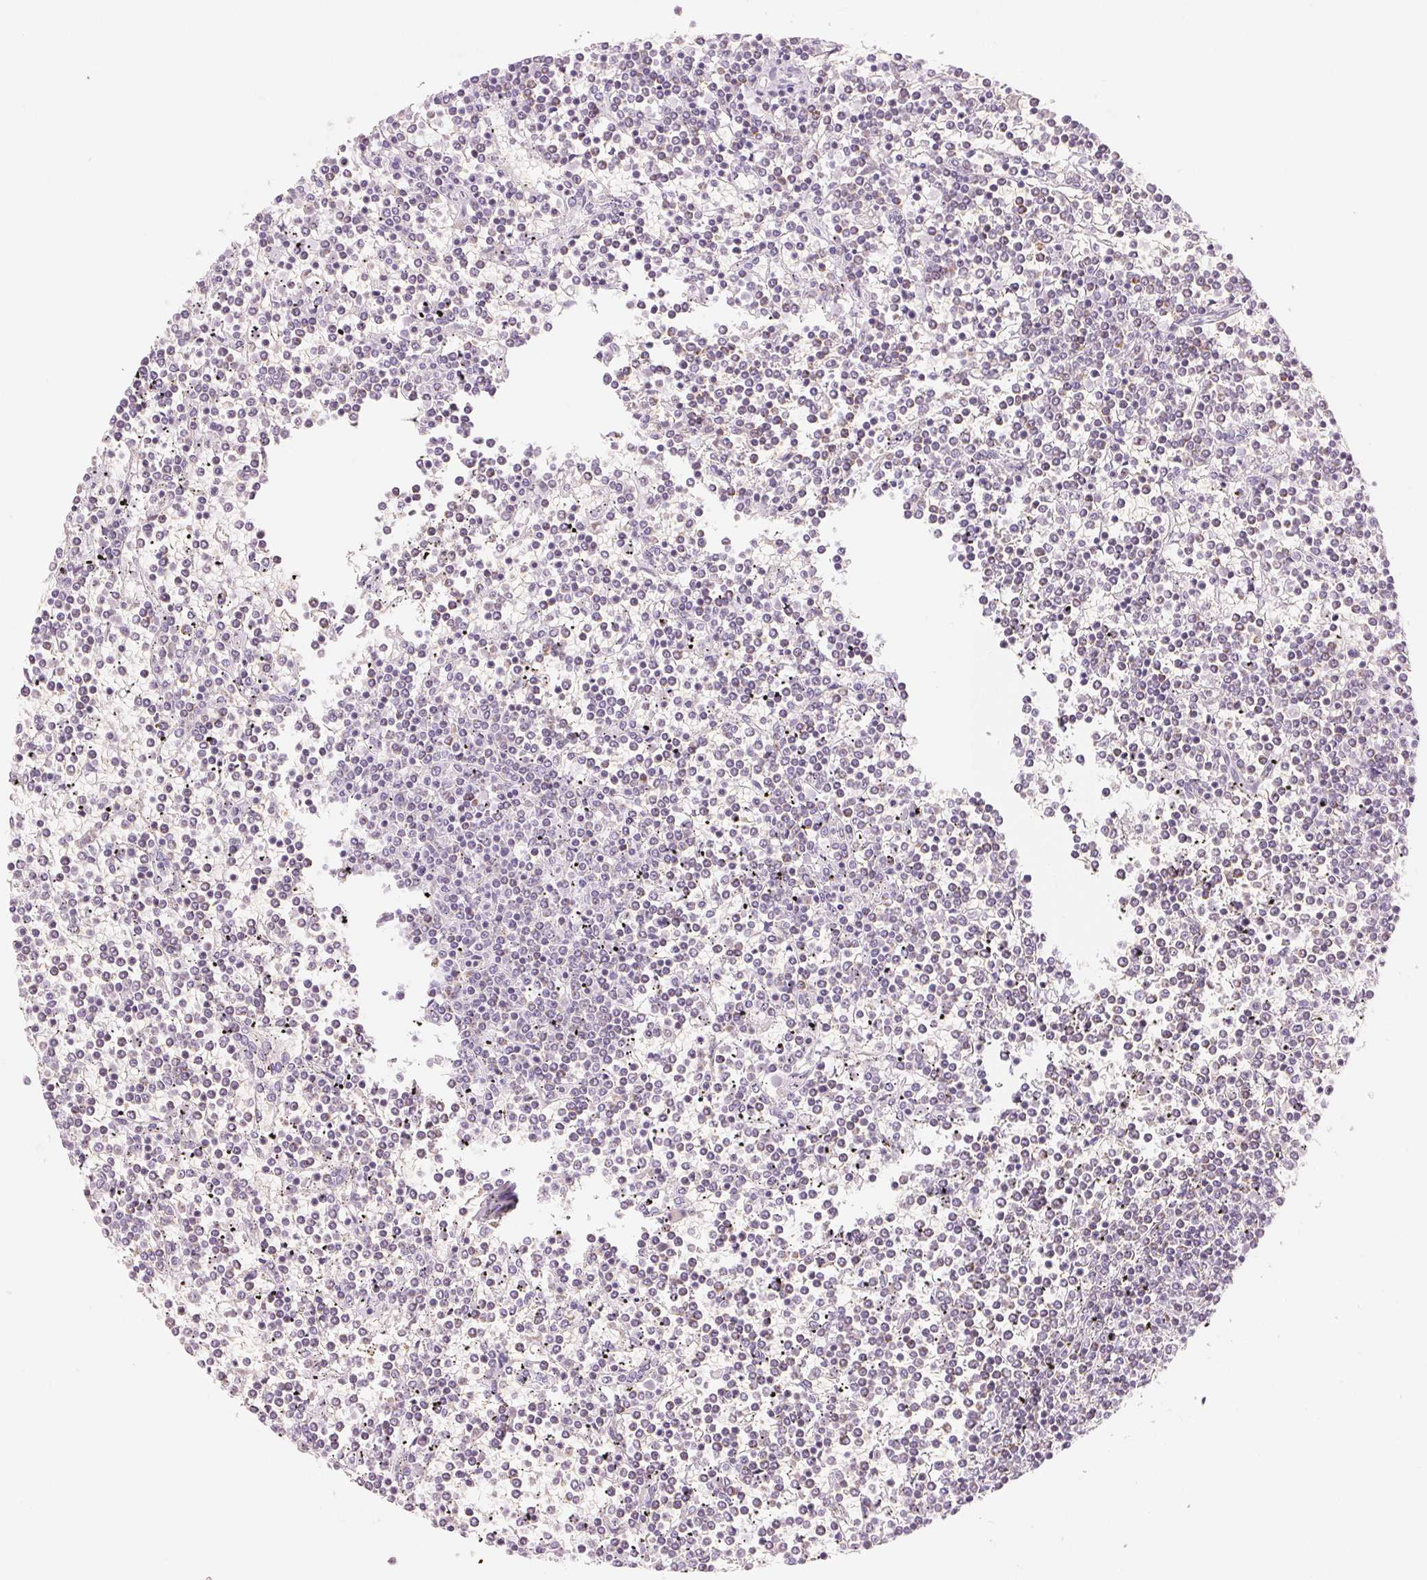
{"staining": {"intensity": "negative", "quantity": "none", "location": "none"}, "tissue": "lymphoma", "cell_type": "Tumor cells", "image_type": "cancer", "snomed": [{"axis": "morphology", "description": "Malignant lymphoma, non-Hodgkin's type, Low grade"}, {"axis": "topography", "description": "Spleen"}], "caption": "There is no significant positivity in tumor cells of low-grade malignant lymphoma, non-Hodgkin's type. (Immunohistochemistry, brightfield microscopy, high magnification).", "gene": "HOXB13", "patient": {"sex": "female", "age": 19}}